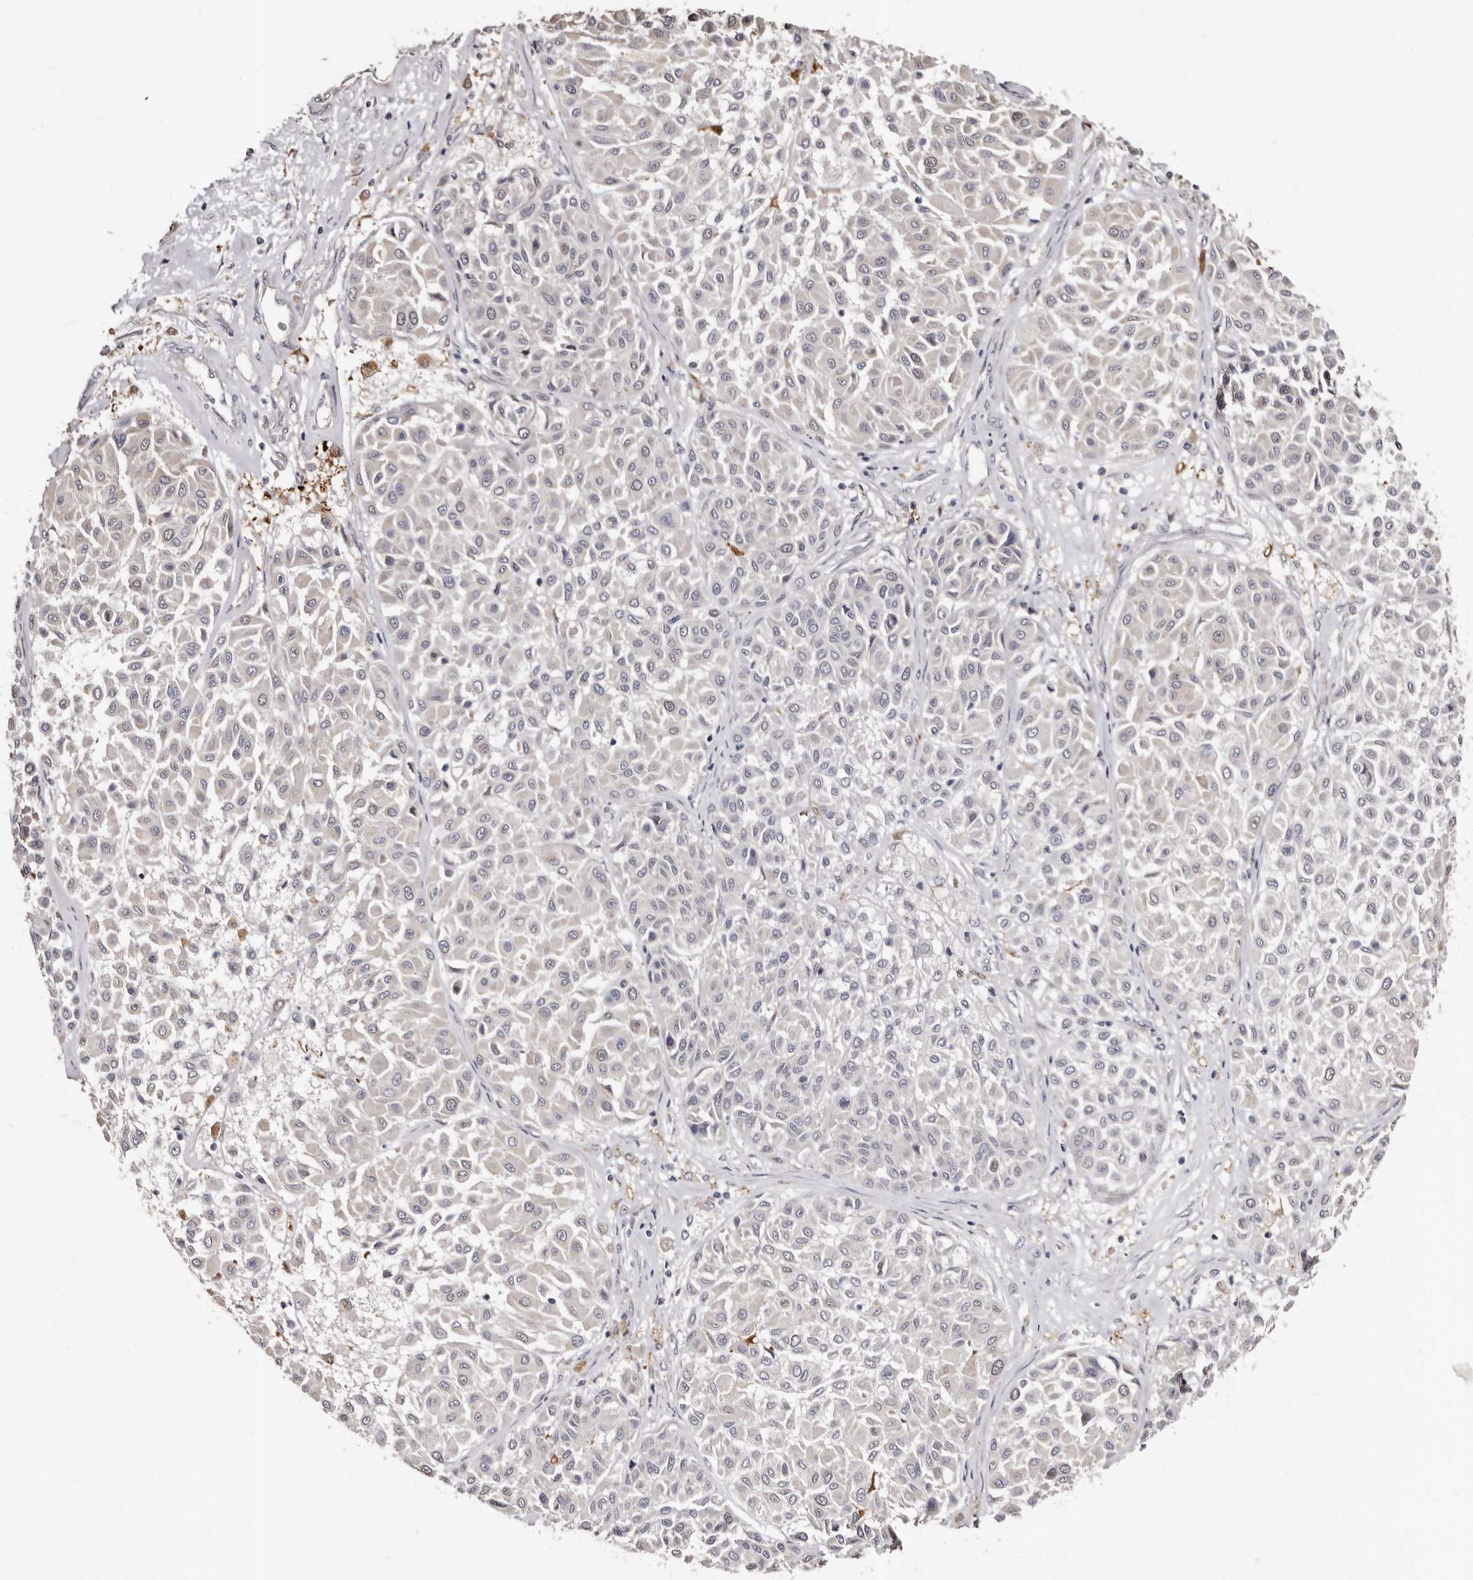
{"staining": {"intensity": "negative", "quantity": "none", "location": "none"}, "tissue": "melanoma", "cell_type": "Tumor cells", "image_type": "cancer", "snomed": [{"axis": "morphology", "description": "Malignant melanoma, Metastatic site"}, {"axis": "topography", "description": "Soft tissue"}], "caption": "The micrograph reveals no significant staining in tumor cells of melanoma.", "gene": "PTAFR", "patient": {"sex": "male", "age": 41}}